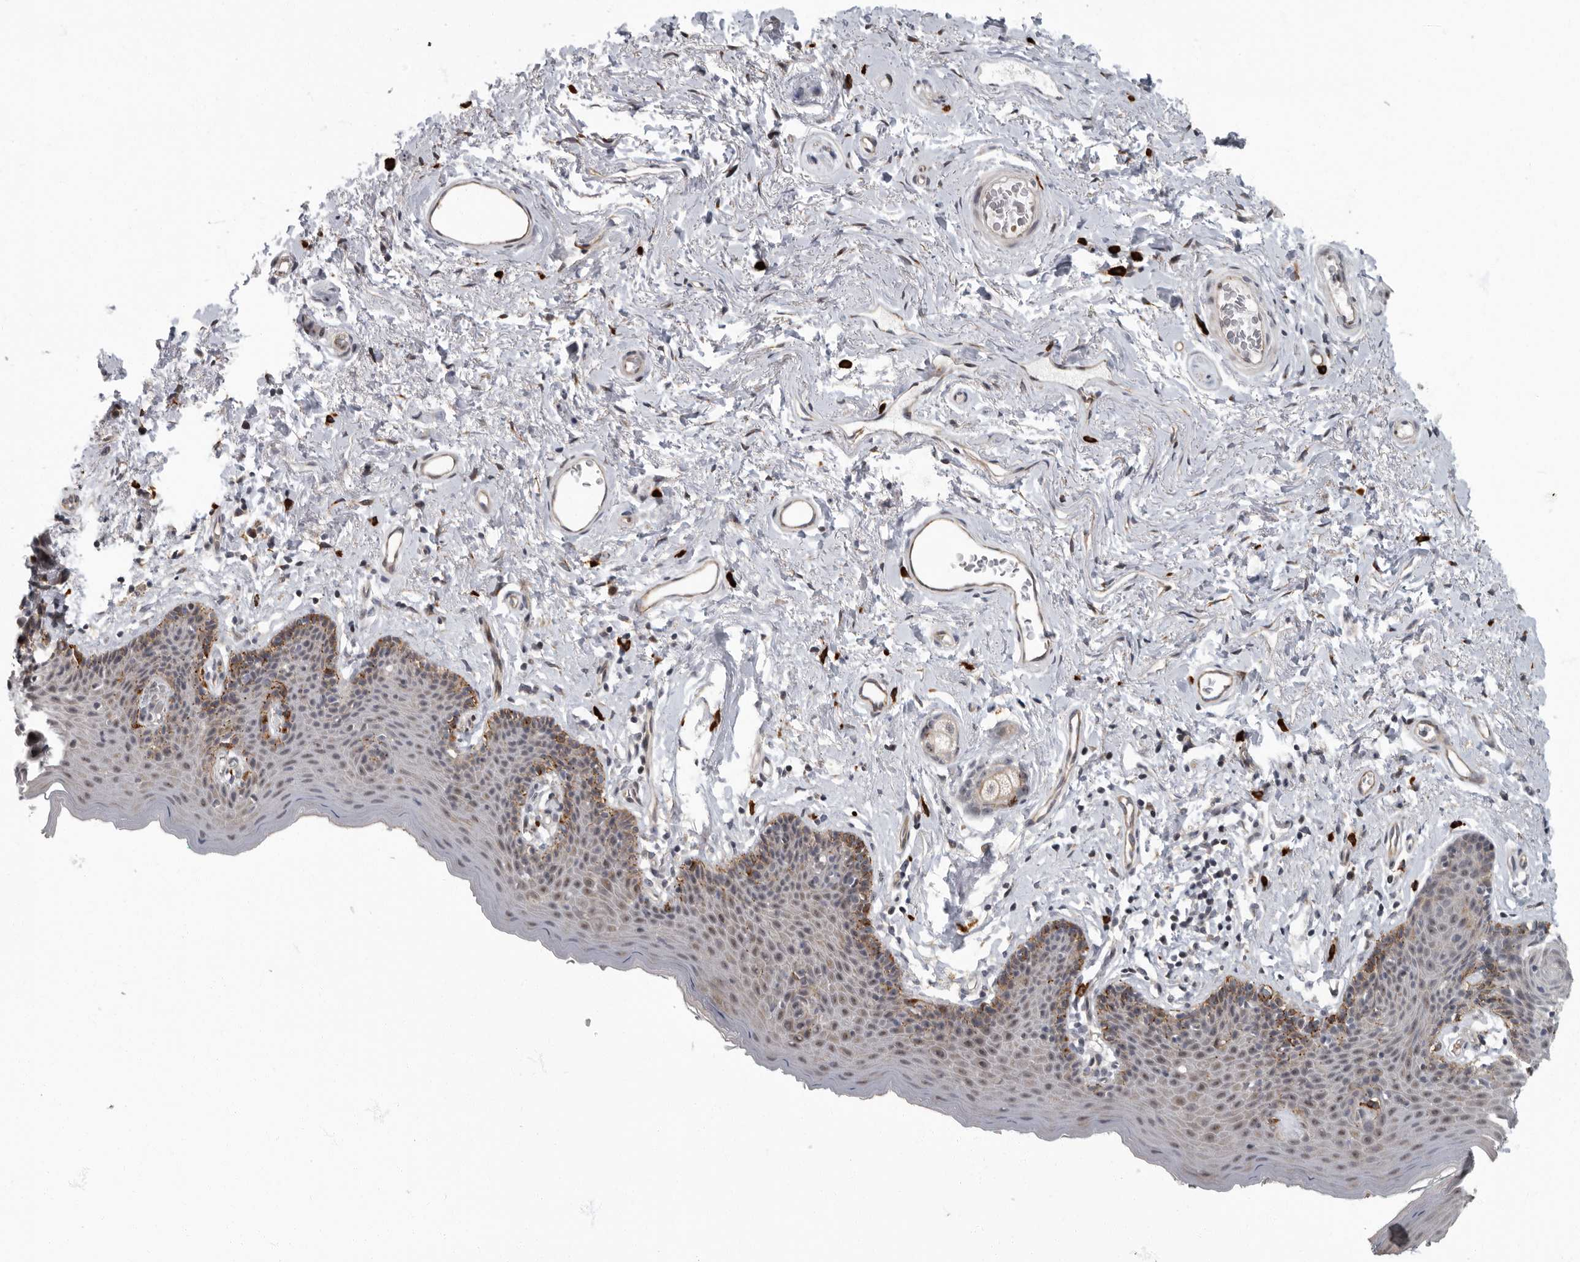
{"staining": {"intensity": "moderate", "quantity": ">75%", "location": "cytoplasmic/membranous,nuclear"}, "tissue": "skin", "cell_type": "Epidermal cells", "image_type": "normal", "snomed": [{"axis": "morphology", "description": "Normal tissue, NOS"}, {"axis": "topography", "description": "Vulva"}], "caption": "Skin stained with DAB immunohistochemistry (IHC) displays medium levels of moderate cytoplasmic/membranous,nuclear staining in approximately >75% of epidermal cells. (DAB IHC, brown staining for protein, blue staining for nuclei).", "gene": "PDCD11", "patient": {"sex": "female", "age": 66}}